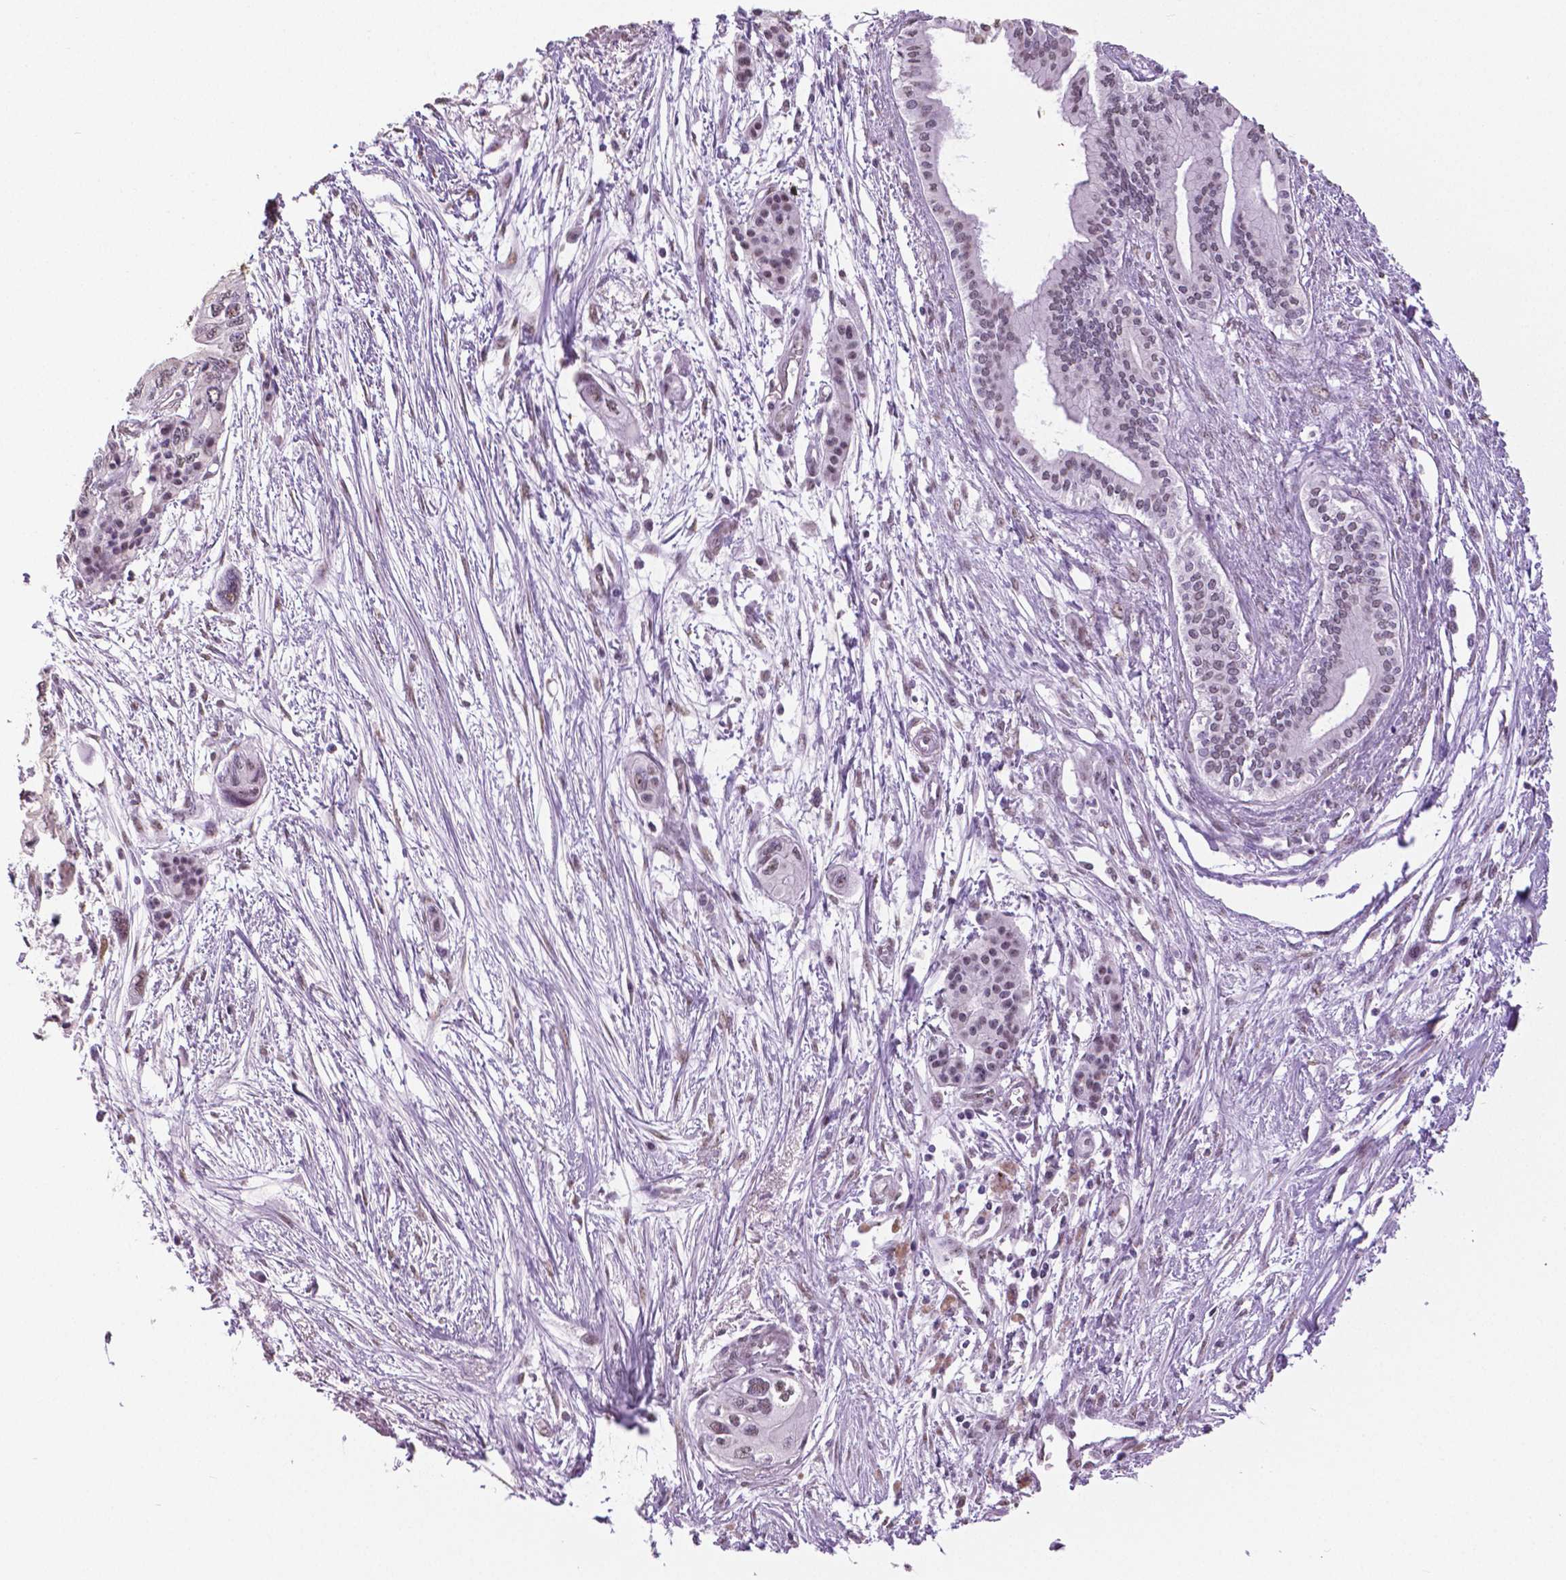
{"staining": {"intensity": "negative", "quantity": "none", "location": "none"}, "tissue": "pancreatic cancer", "cell_type": "Tumor cells", "image_type": "cancer", "snomed": [{"axis": "morphology", "description": "Adenocarcinoma, NOS"}, {"axis": "topography", "description": "Pancreas"}], "caption": "Image shows no protein positivity in tumor cells of pancreatic adenocarcinoma tissue.", "gene": "IGF2BP1", "patient": {"sex": "female", "age": 76}}